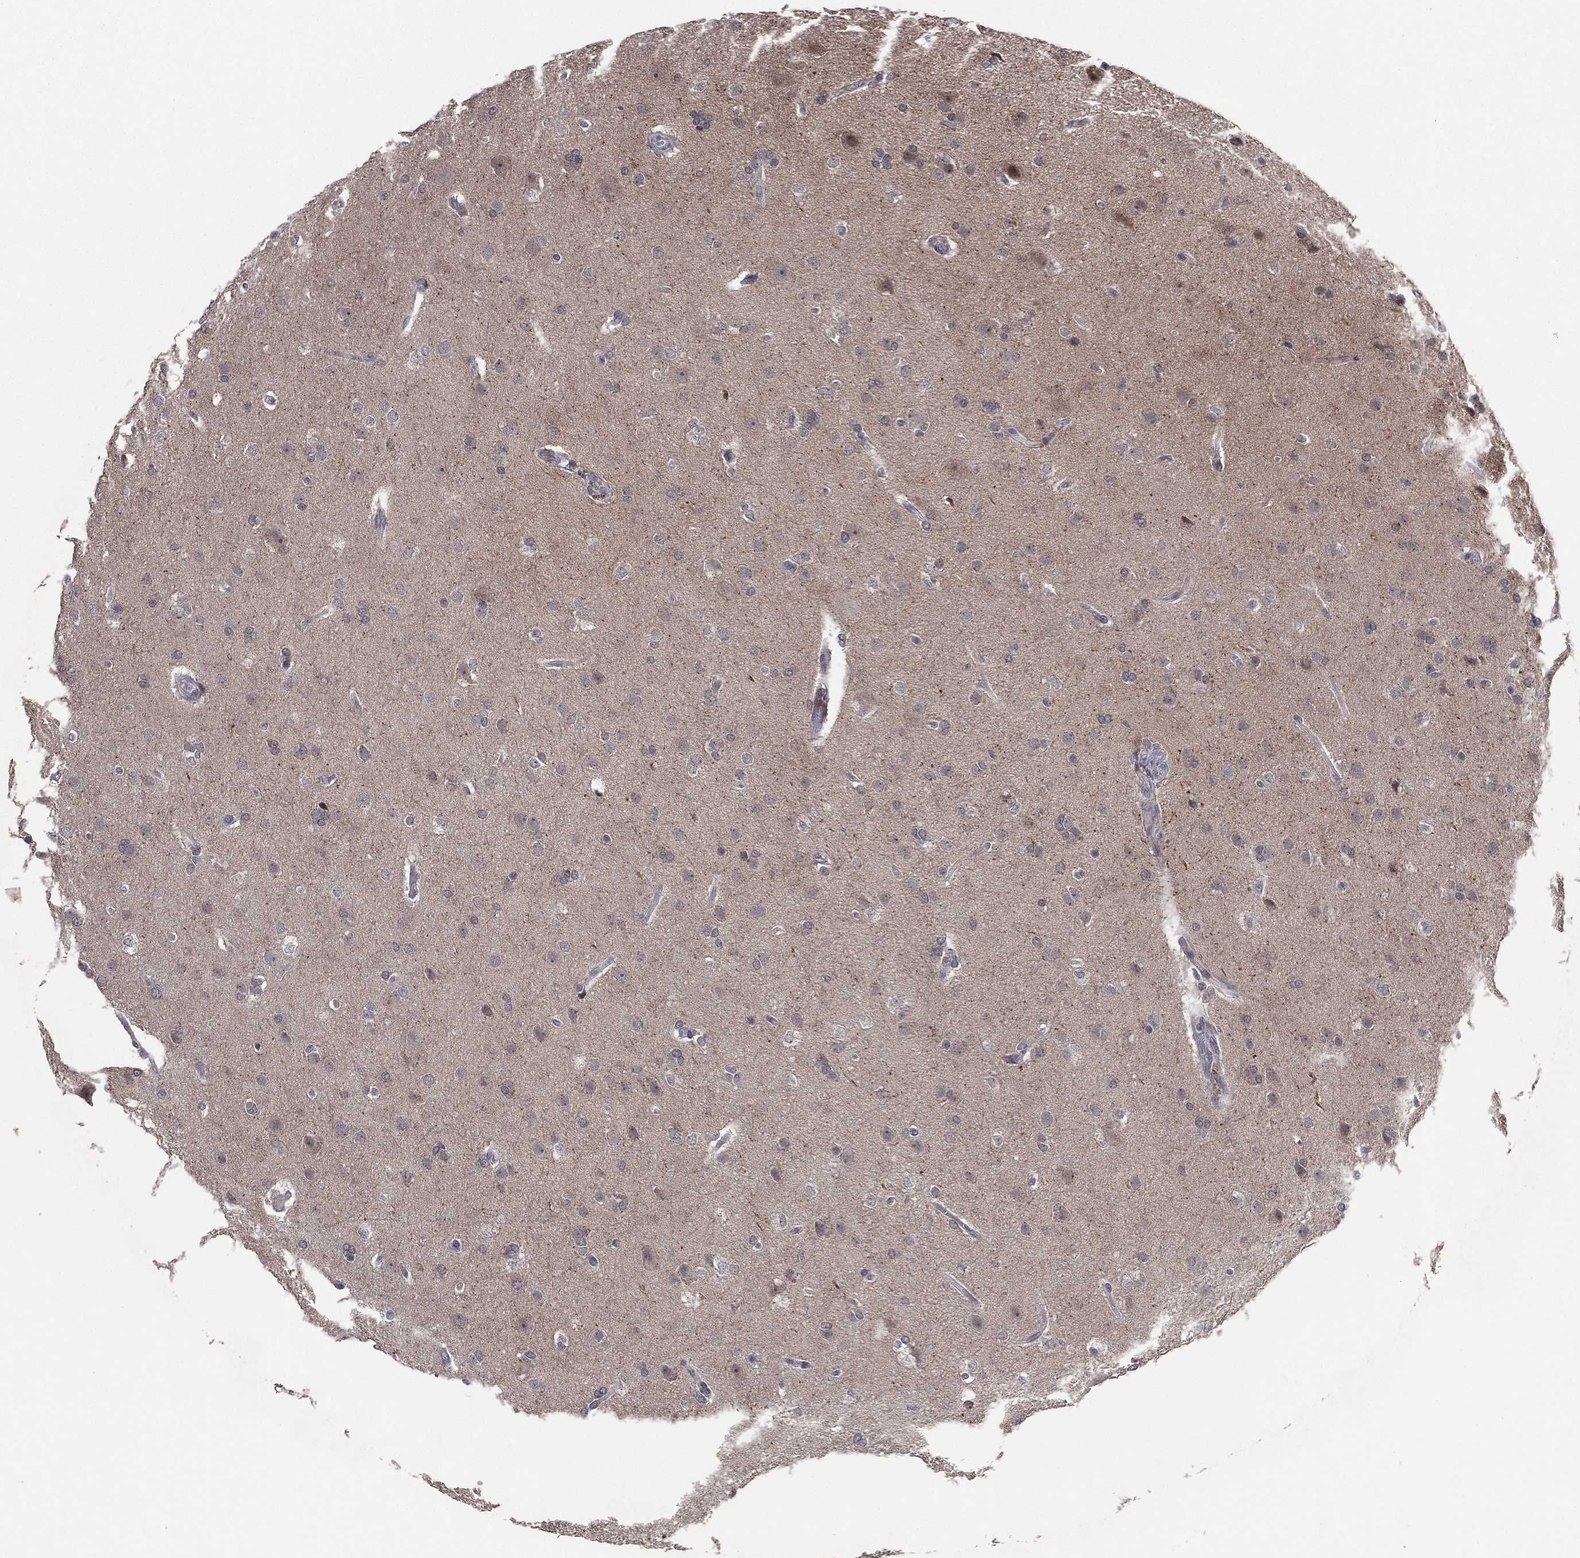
{"staining": {"intensity": "negative", "quantity": "none", "location": "none"}, "tissue": "glioma", "cell_type": "Tumor cells", "image_type": "cancer", "snomed": [{"axis": "morphology", "description": "Glioma, malignant, High grade"}, {"axis": "topography", "description": "Brain"}], "caption": "Immunohistochemistry (IHC) histopathology image of glioma stained for a protein (brown), which displays no staining in tumor cells.", "gene": "KAT14", "patient": {"sex": "male", "age": 68}}